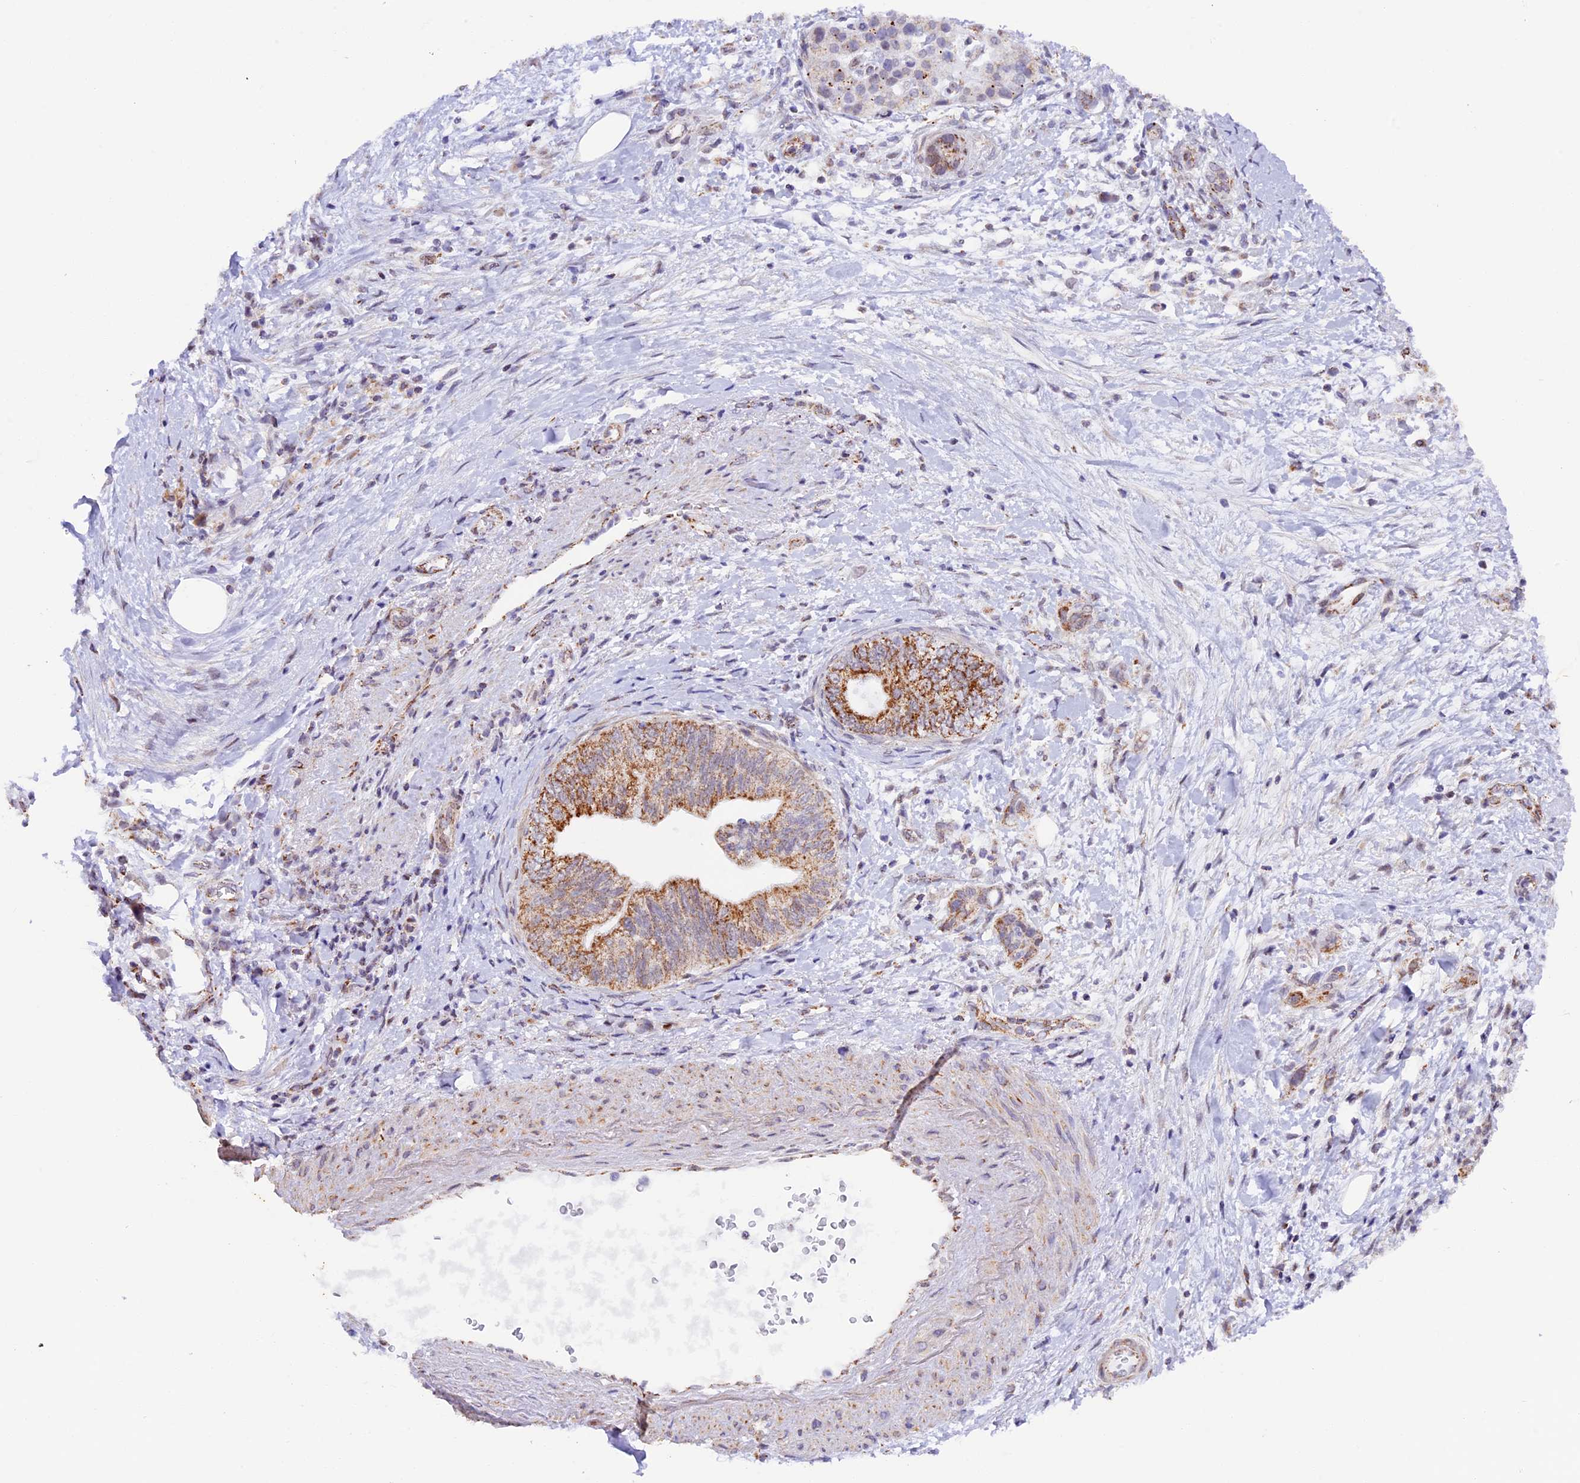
{"staining": {"intensity": "moderate", "quantity": ">75%", "location": "cytoplasmic/membranous"}, "tissue": "pancreatic cancer", "cell_type": "Tumor cells", "image_type": "cancer", "snomed": [{"axis": "morphology", "description": "Adenocarcinoma, NOS"}, {"axis": "topography", "description": "Pancreas"}], "caption": "High-magnification brightfield microscopy of pancreatic cancer stained with DAB (3,3'-diaminobenzidine) (brown) and counterstained with hematoxylin (blue). tumor cells exhibit moderate cytoplasmic/membranous staining is appreciated in about>75% of cells. The protein of interest is shown in brown color, while the nuclei are stained blue.", "gene": "TFAM", "patient": {"sex": "female", "age": 73}}